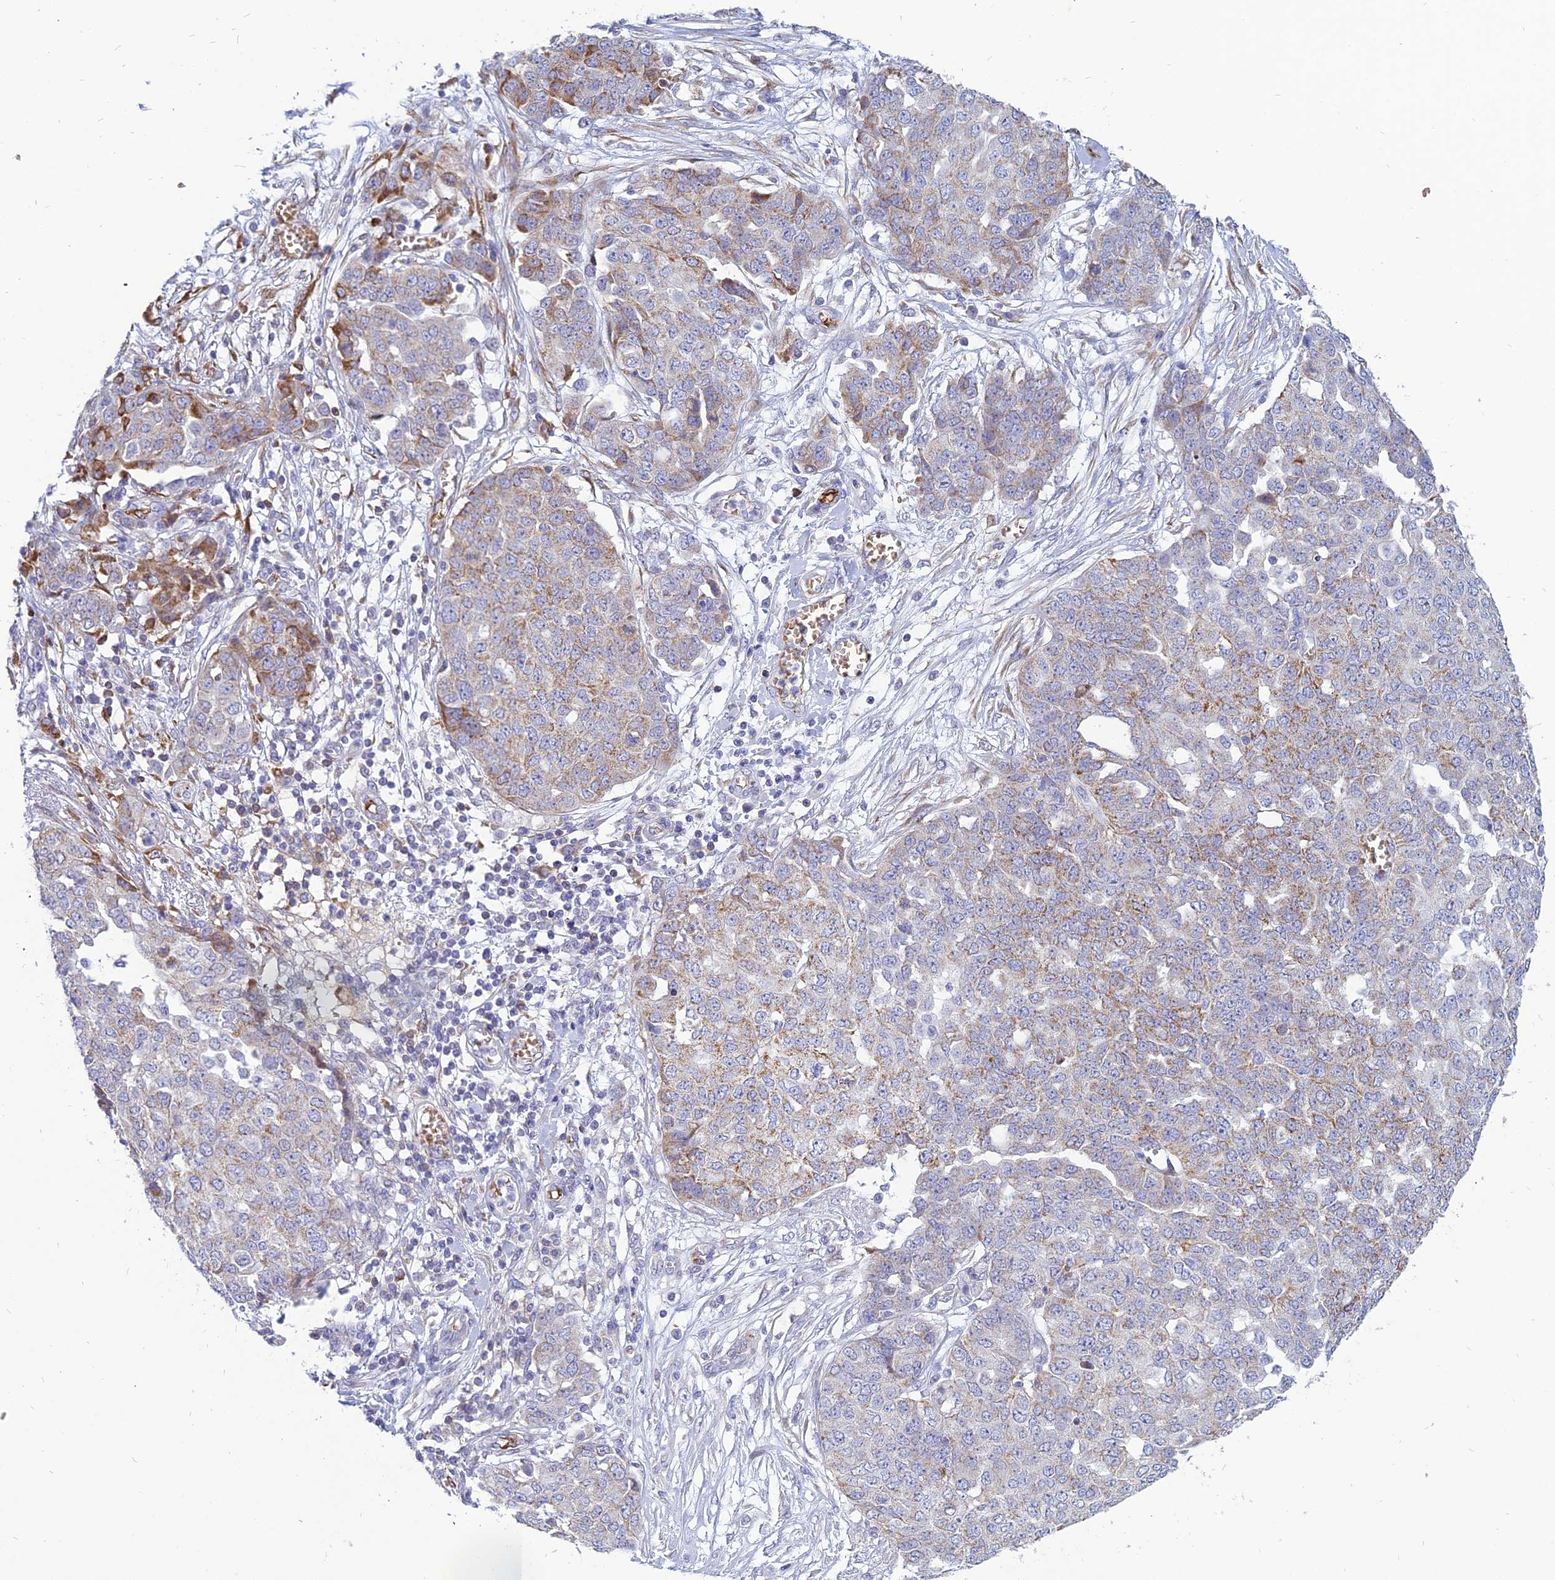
{"staining": {"intensity": "strong", "quantity": "<25%", "location": "cytoplasmic/membranous"}, "tissue": "ovarian cancer", "cell_type": "Tumor cells", "image_type": "cancer", "snomed": [{"axis": "morphology", "description": "Cystadenocarcinoma, serous, NOS"}, {"axis": "topography", "description": "Soft tissue"}, {"axis": "topography", "description": "Ovary"}], "caption": "Strong cytoplasmic/membranous expression is seen in approximately <25% of tumor cells in ovarian serous cystadenocarcinoma.", "gene": "HHAT", "patient": {"sex": "female", "age": 57}}